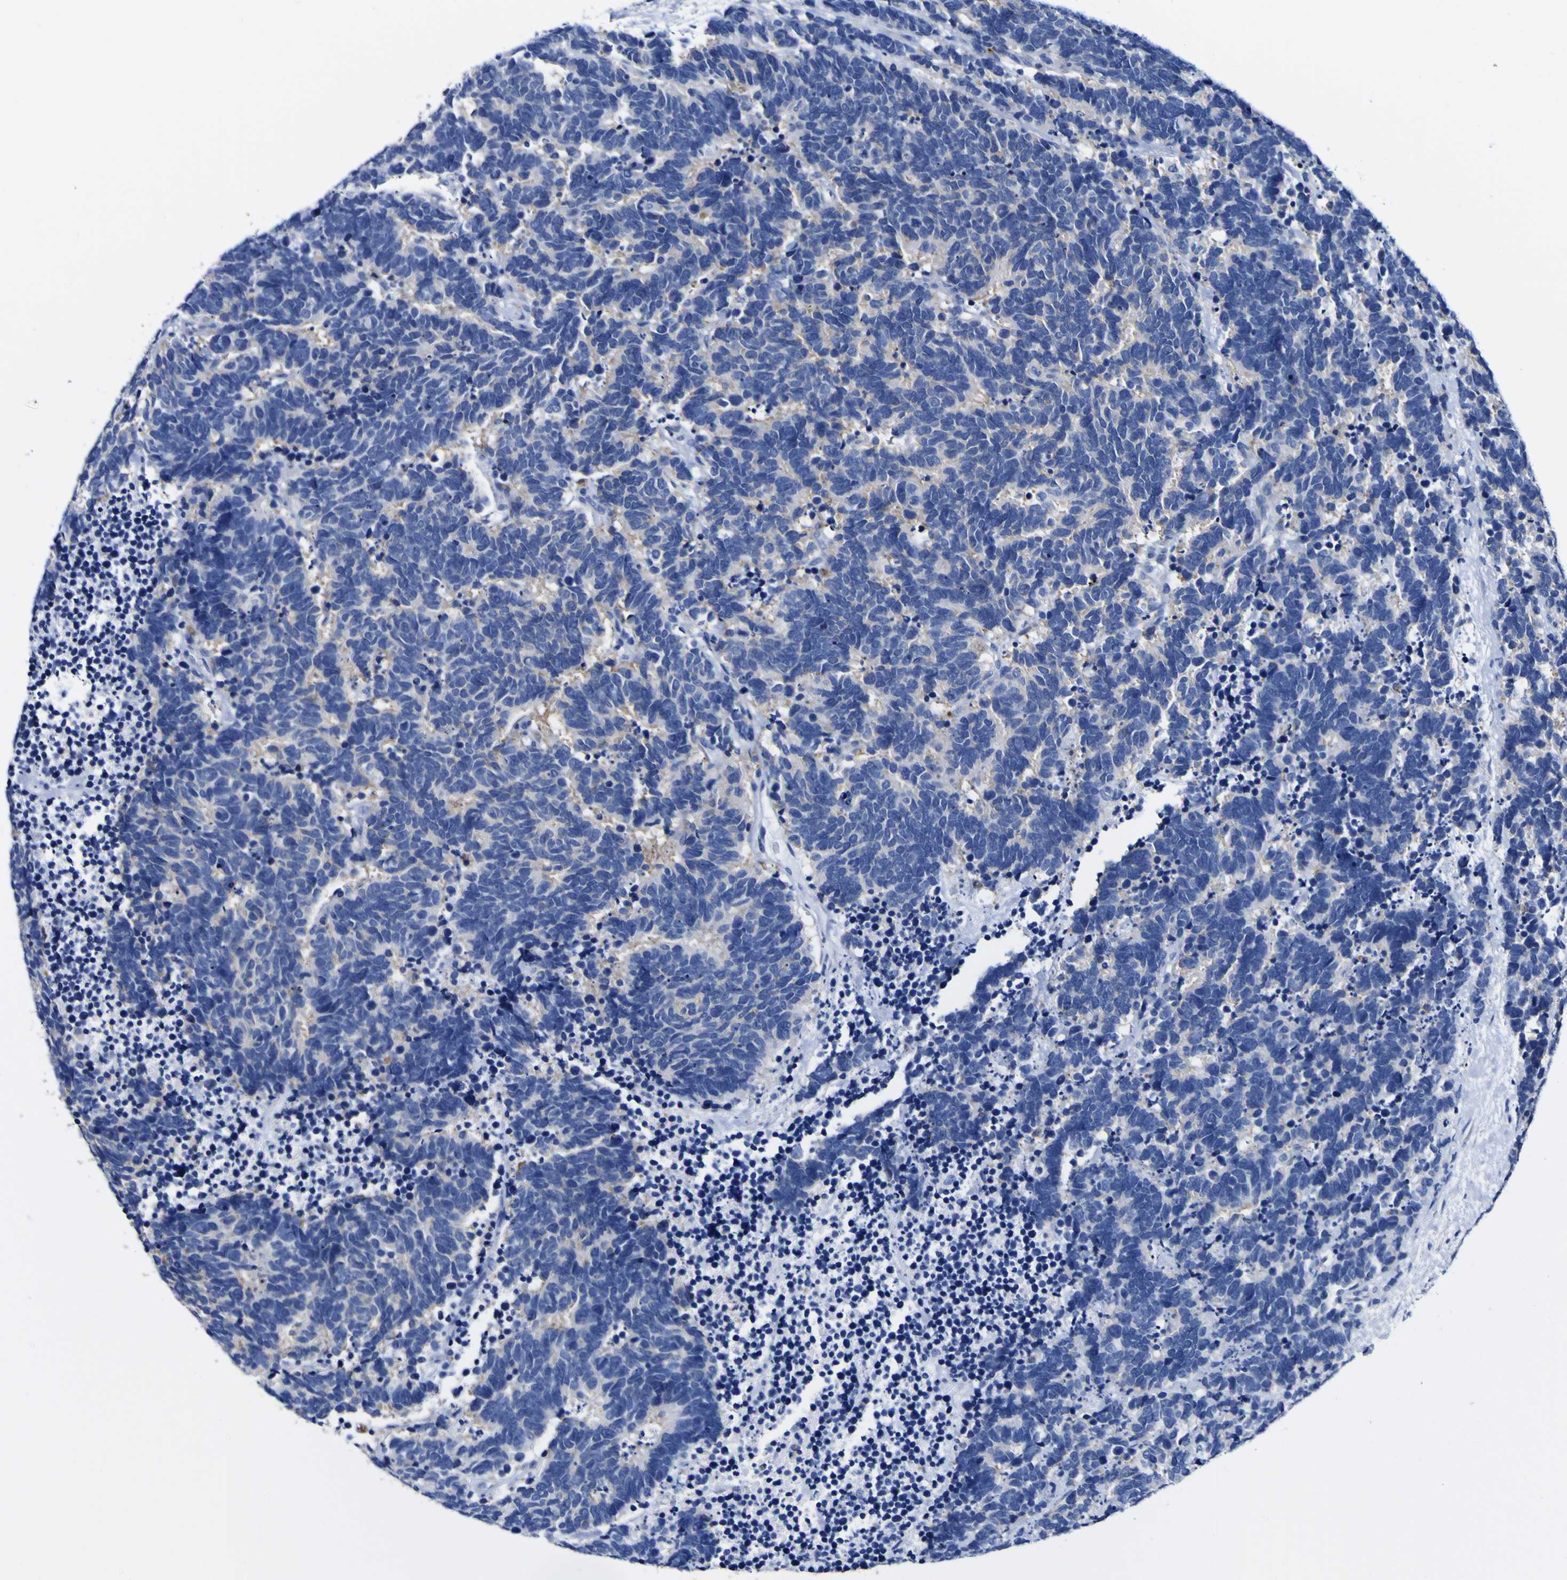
{"staining": {"intensity": "weak", "quantity": "25%-75%", "location": "cytoplasmic/membranous"}, "tissue": "carcinoid", "cell_type": "Tumor cells", "image_type": "cancer", "snomed": [{"axis": "morphology", "description": "Carcinoma, NOS"}, {"axis": "morphology", "description": "Carcinoid, malignant, NOS"}, {"axis": "topography", "description": "Urinary bladder"}], "caption": "Carcinoma stained for a protein demonstrates weak cytoplasmic/membranous positivity in tumor cells. The protein is shown in brown color, while the nuclei are stained blue.", "gene": "HLA-DQA1", "patient": {"sex": "male", "age": 57}}